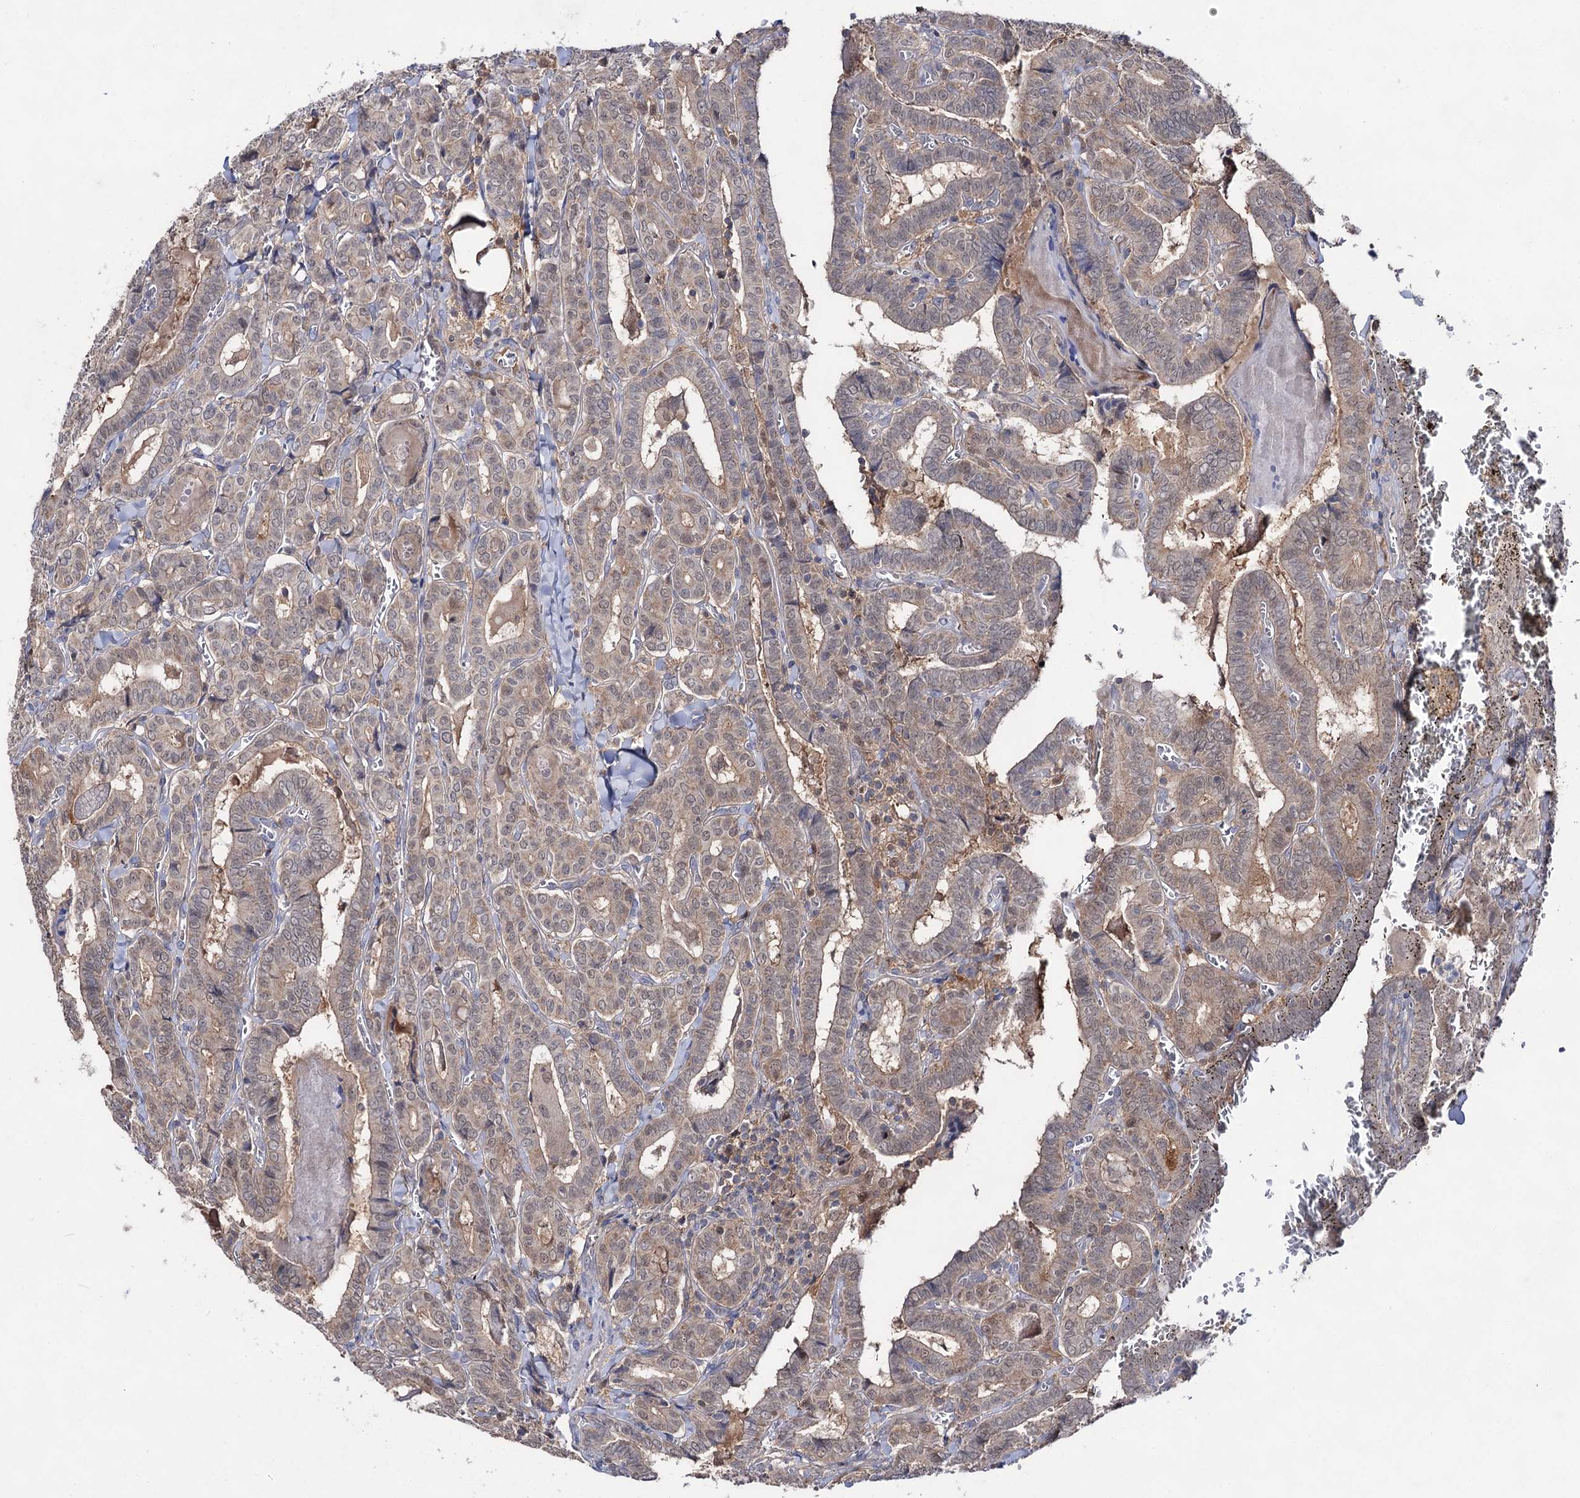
{"staining": {"intensity": "negative", "quantity": "none", "location": "none"}, "tissue": "thyroid cancer", "cell_type": "Tumor cells", "image_type": "cancer", "snomed": [{"axis": "morphology", "description": "Papillary adenocarcinoma, NOS"}, {"axis": "topography", "description": "Thyroid gland"}], "caption": "Image shows no protein positivity in tumor cells of thyroid cancer tissue.", "gene": "ACTR6", "patient": {"sex": "female", "age": 72}}